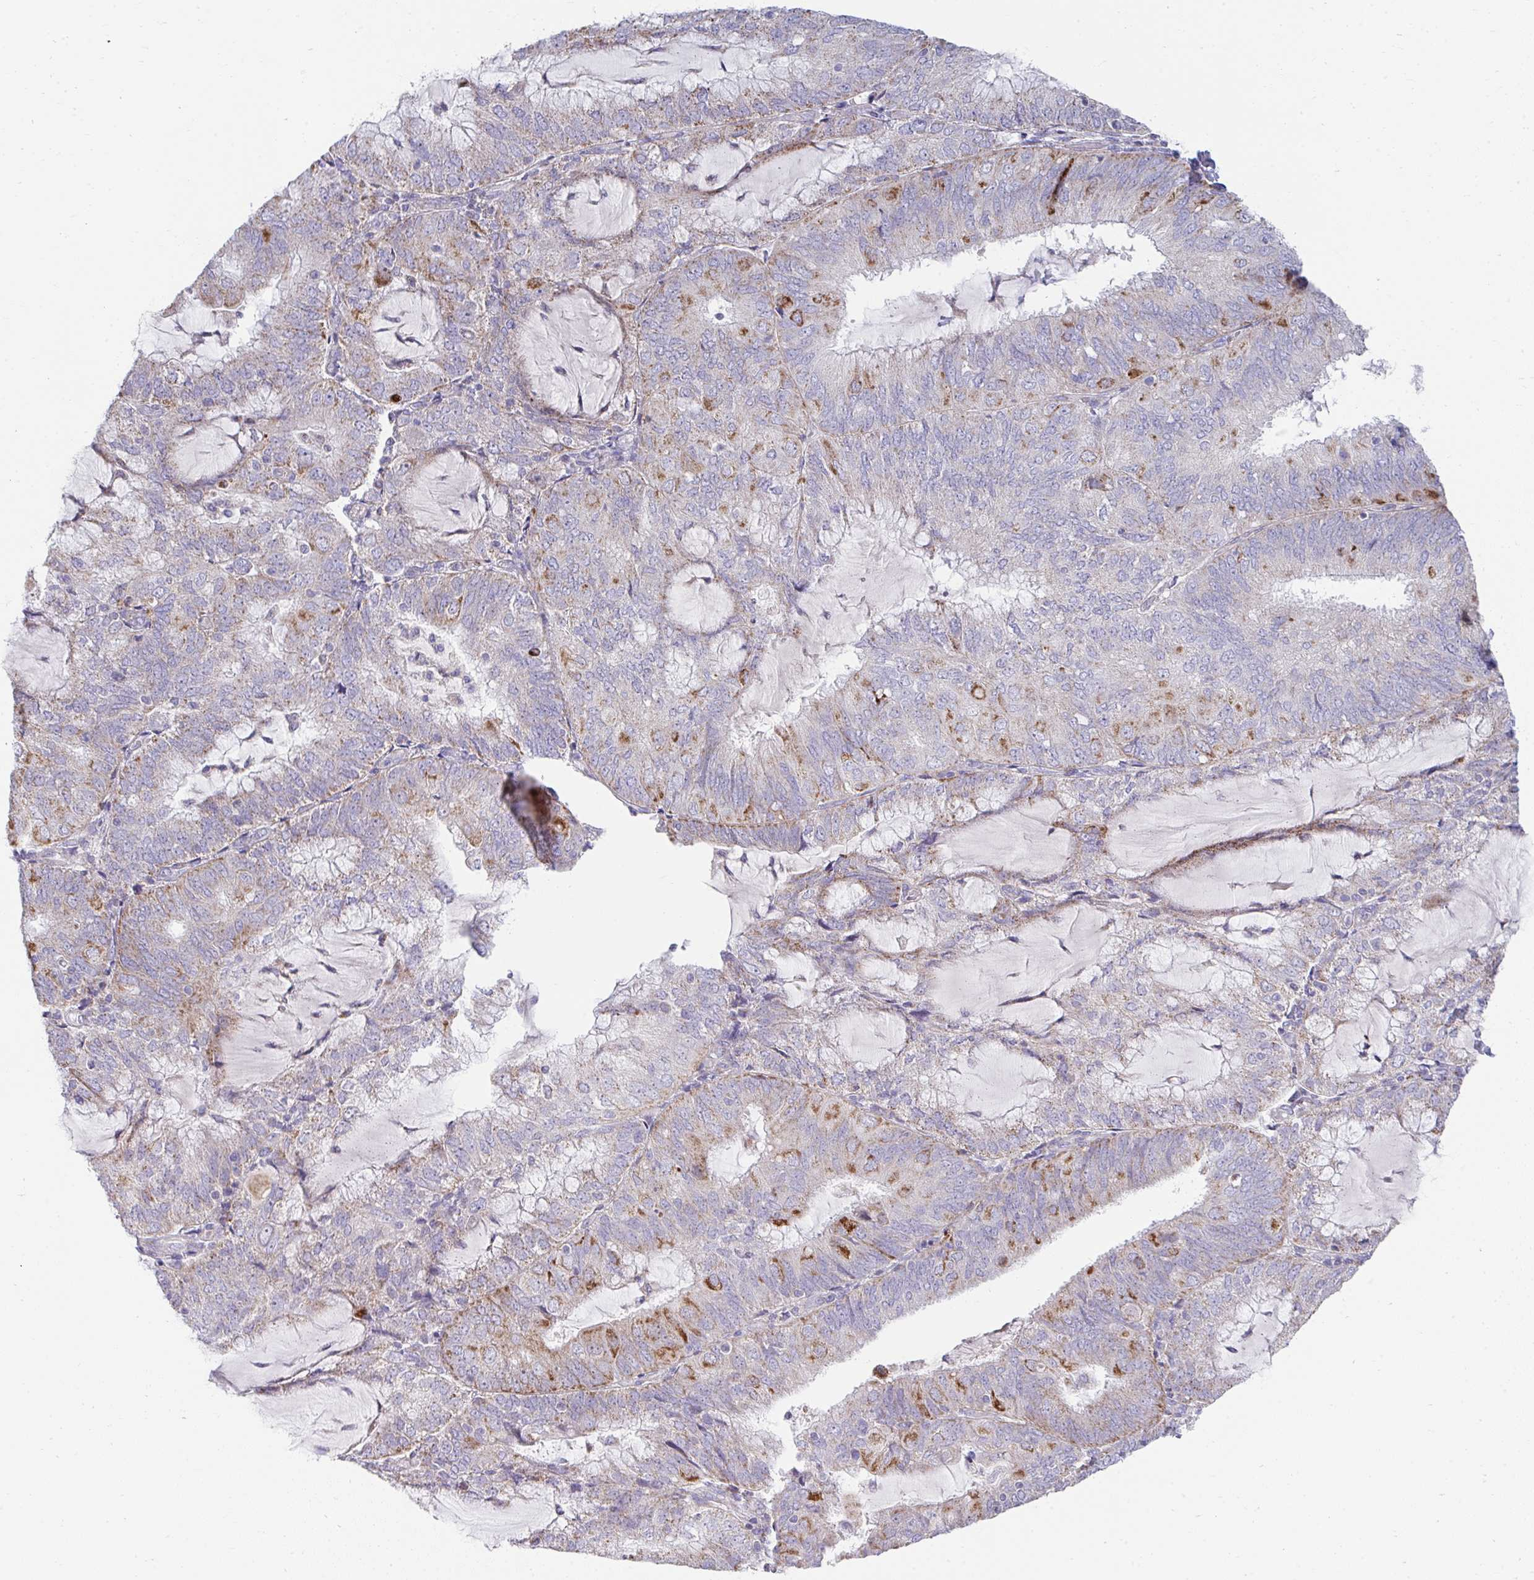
{"staining": {"intensity": "moderate", "quantity": "<25%", "location": "cytoplasmic/membranous"}, "tissue": "endometrial cancer", "cell_type": "Tumor cells", "image_type": "cancer", "snomed": [{"axis": "morphology", "description": "Adenocarcinoma, NOS"}, {"axis": "topography", "description": "Endometrium"}], "caption": "Brown immunohistochemical staining in human endometrial cancer shows moderate cytoplasmic/membranous staining in about <25% of tumor cells. The staining is performed using DAB (3,3'-diaminobenzidine) brown chromogen to label protein expression. The nuclei are counter-stained blue using hematoxylin.", "gene": "PRRG3", "patient": {"sex": "female", "age": 81}}